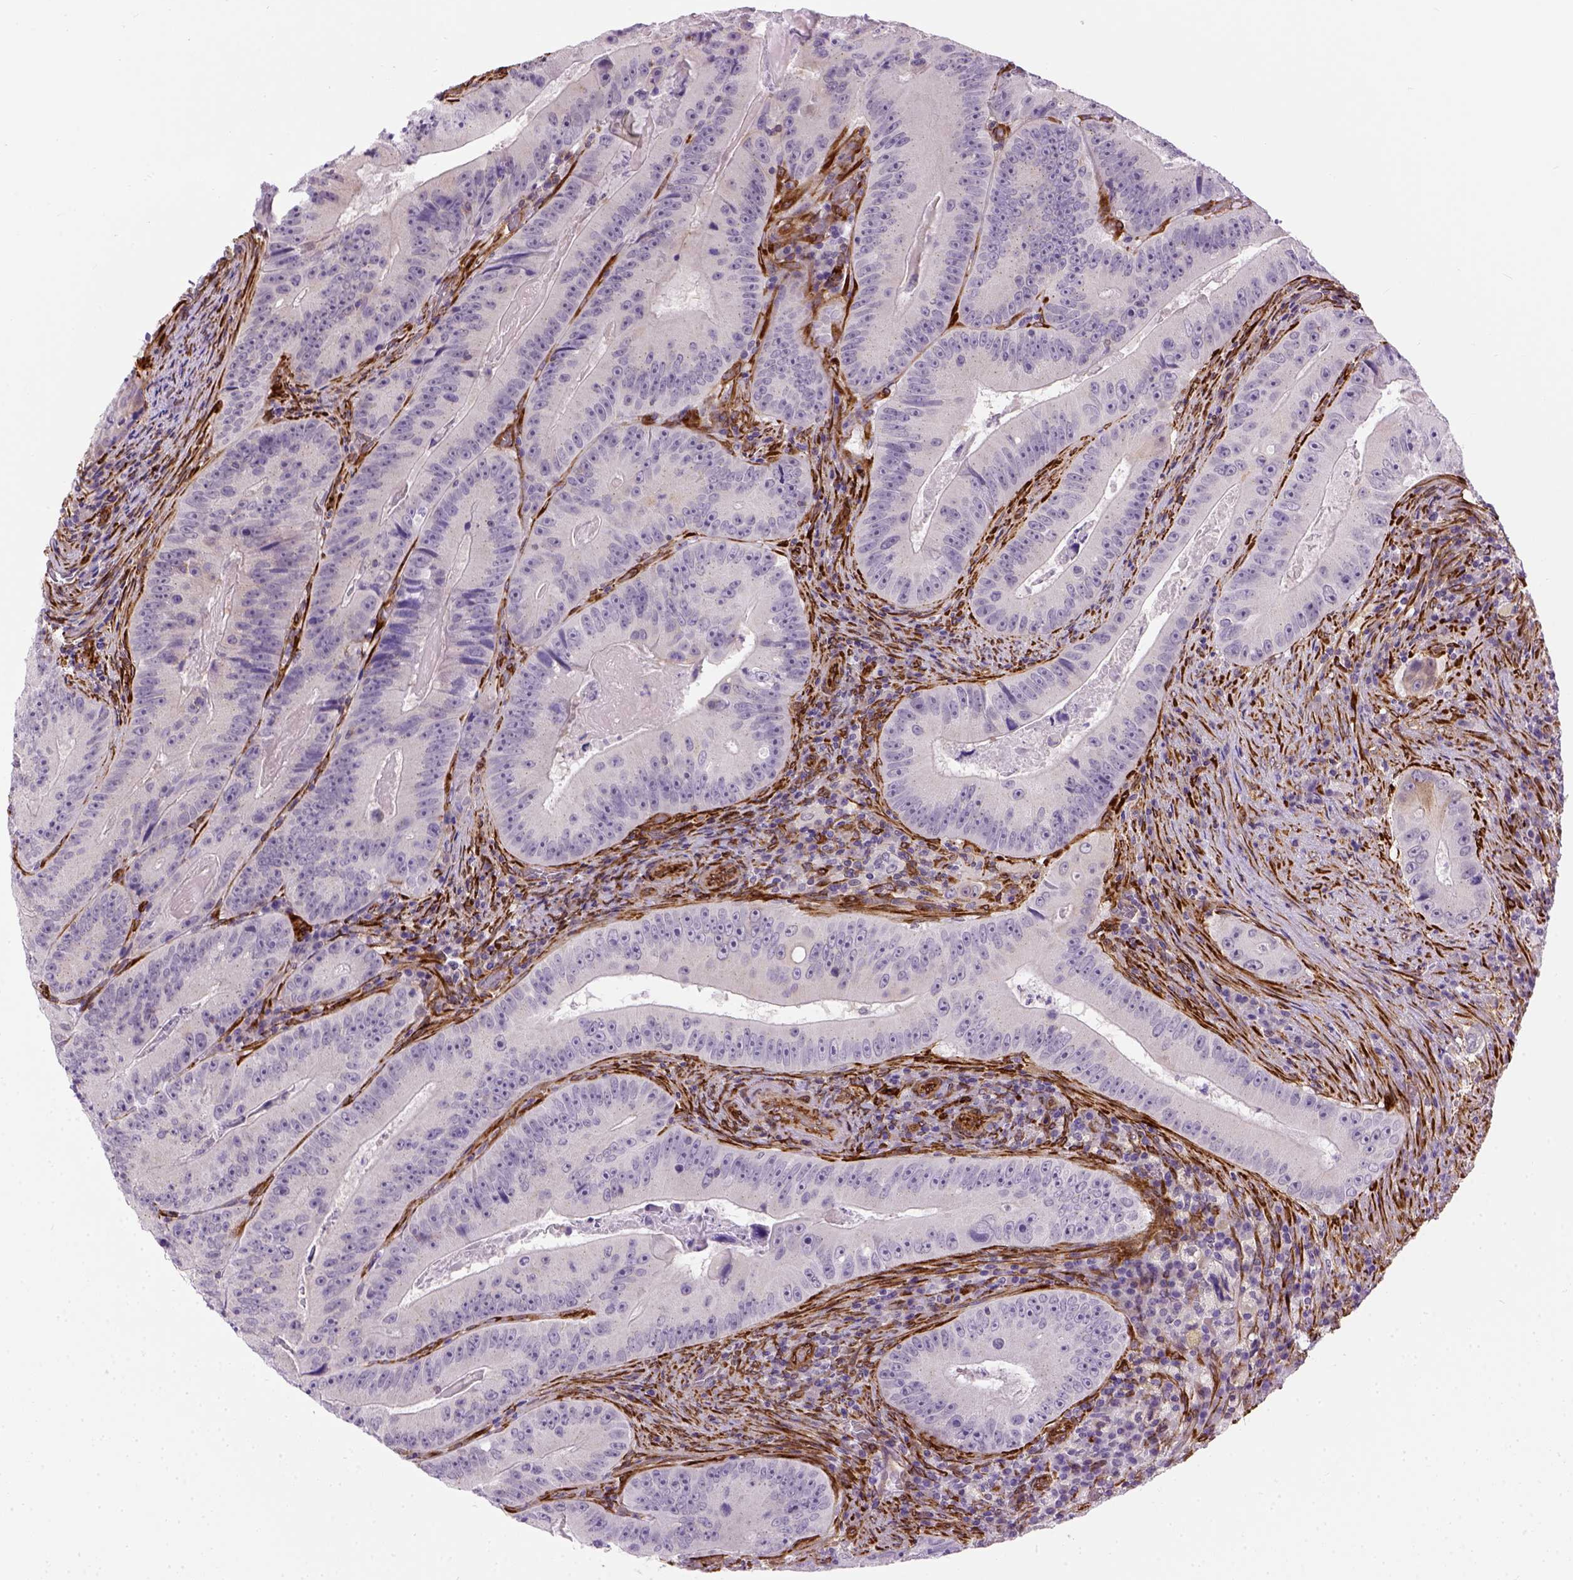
{"staining": {"intensity": "negative", "quantity": "none", "location": "none"}, "tissue": "colorectal cancer", "cell_type": "Tumor cells", "image_type": "cancer", "snomed": [{"axis": "morphology", "description": "Adenocarcinoma, NOS"}, {"axis": "topography", "description": "Colon"}], "caption": "IHC photomicrograph of human adenocarcinoma (colorectal) stained for a protein (brown), which reveals no positivity in tumor cells.", "gene": "KAZN", "patient": {"sex": "female", "age": 86}}